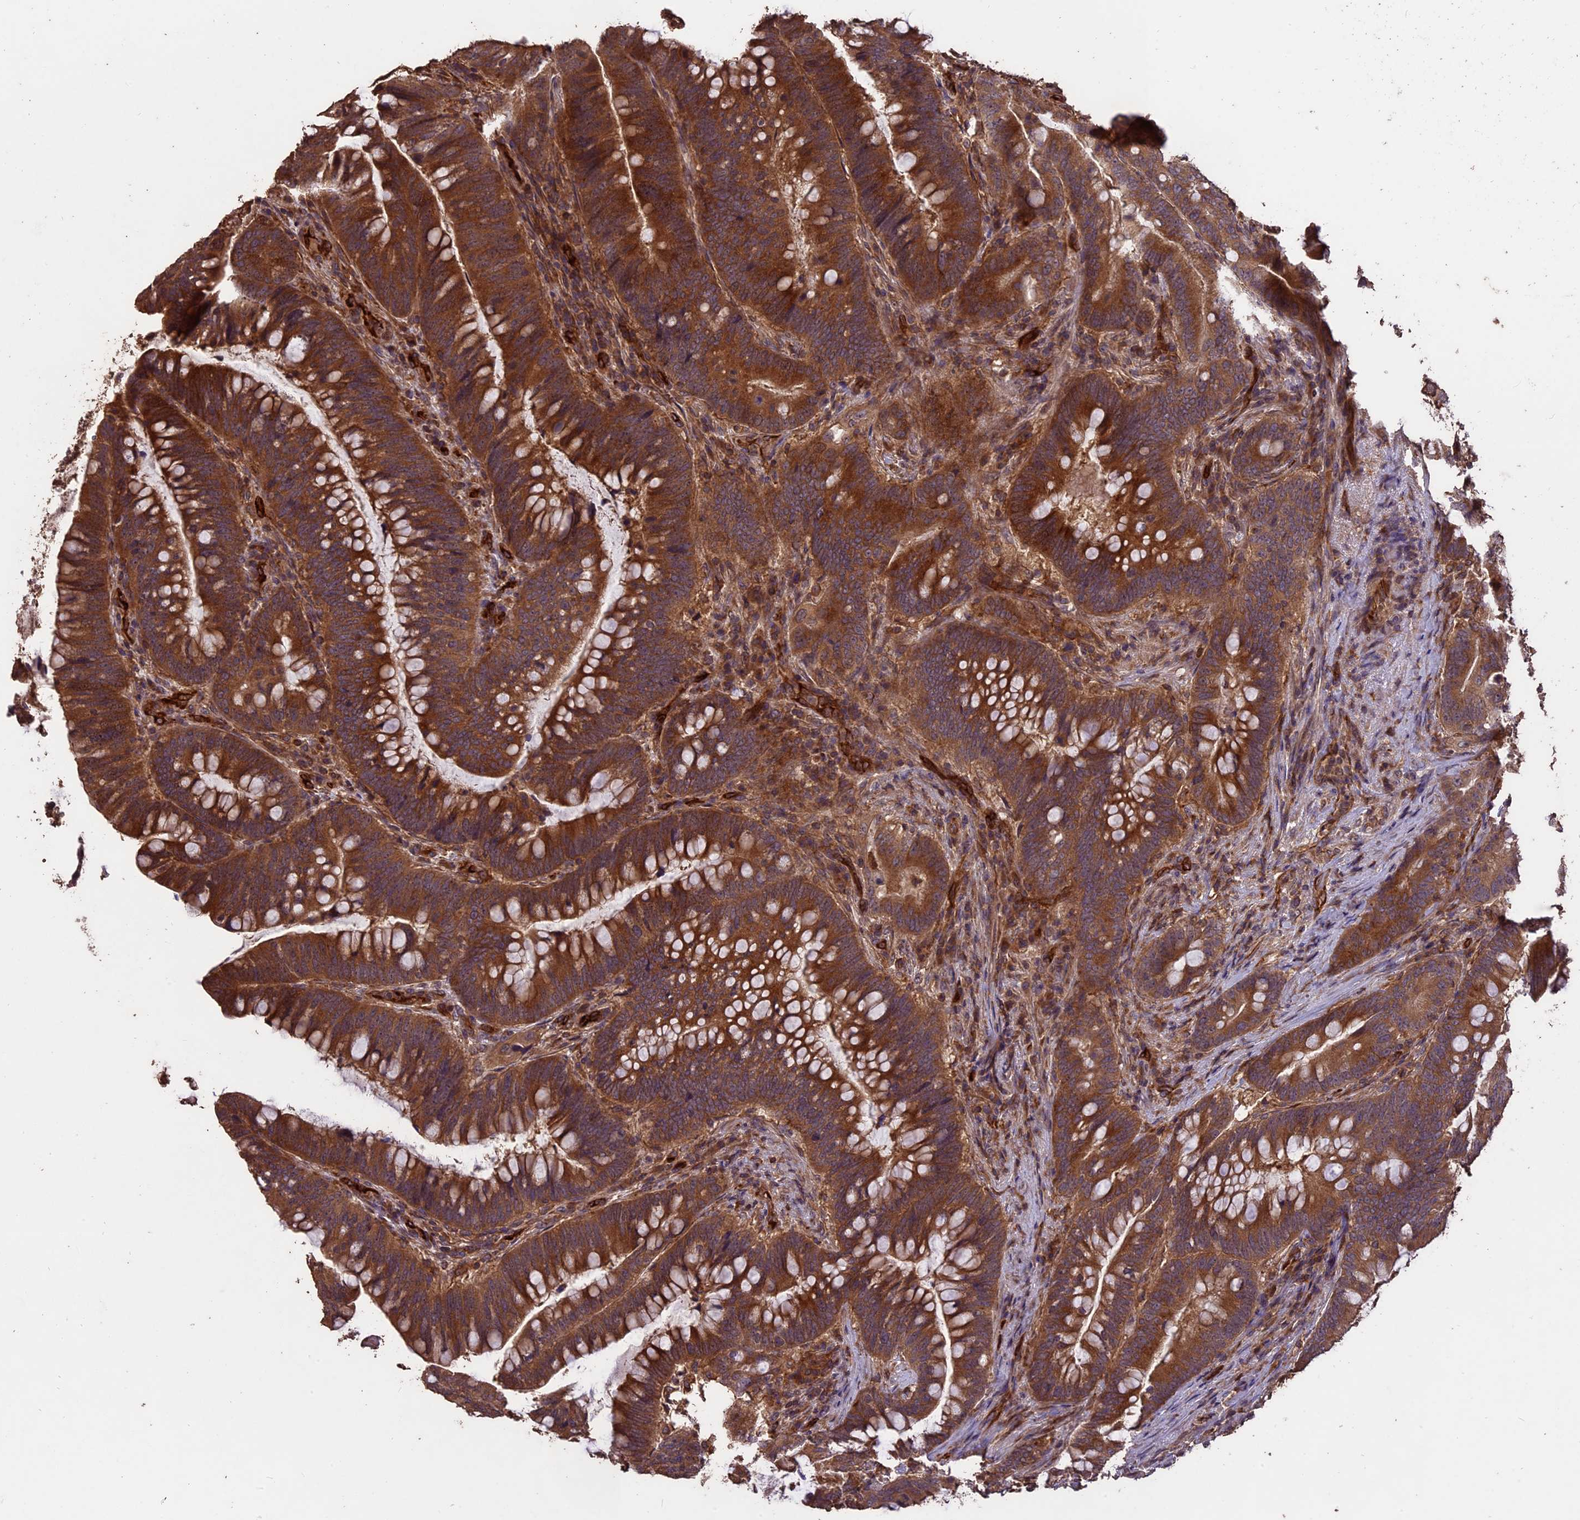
{"staining": {"intensity": "moderate", "quantity": ">75%", "location": "cytoplasmic/membranous"}, "tissue": "colorectal cancer", "cell_type": "Tumor cells", "image_type": "cancer", "snomed": [{"axis": "morphology", "description": "Adenocarcinoma, NOS"}, {"axis": "topography", "description": "Colon"}], "caption": "High-magnification brightfield microscopy of colorectal cancer (adenocarcinoma) stained with DAB (brown) and counterstained with hematoxylin (blue). tumor cells exhibit moderate cytoplasmic/membranous positivity is present in about>75% of cells. Immunohistochemistry (ihc) stains the protein of interest in brown and the nuclei are stained blue.", "gene": "TTLL10", "patient": {"sex": "female", "age": 66}}